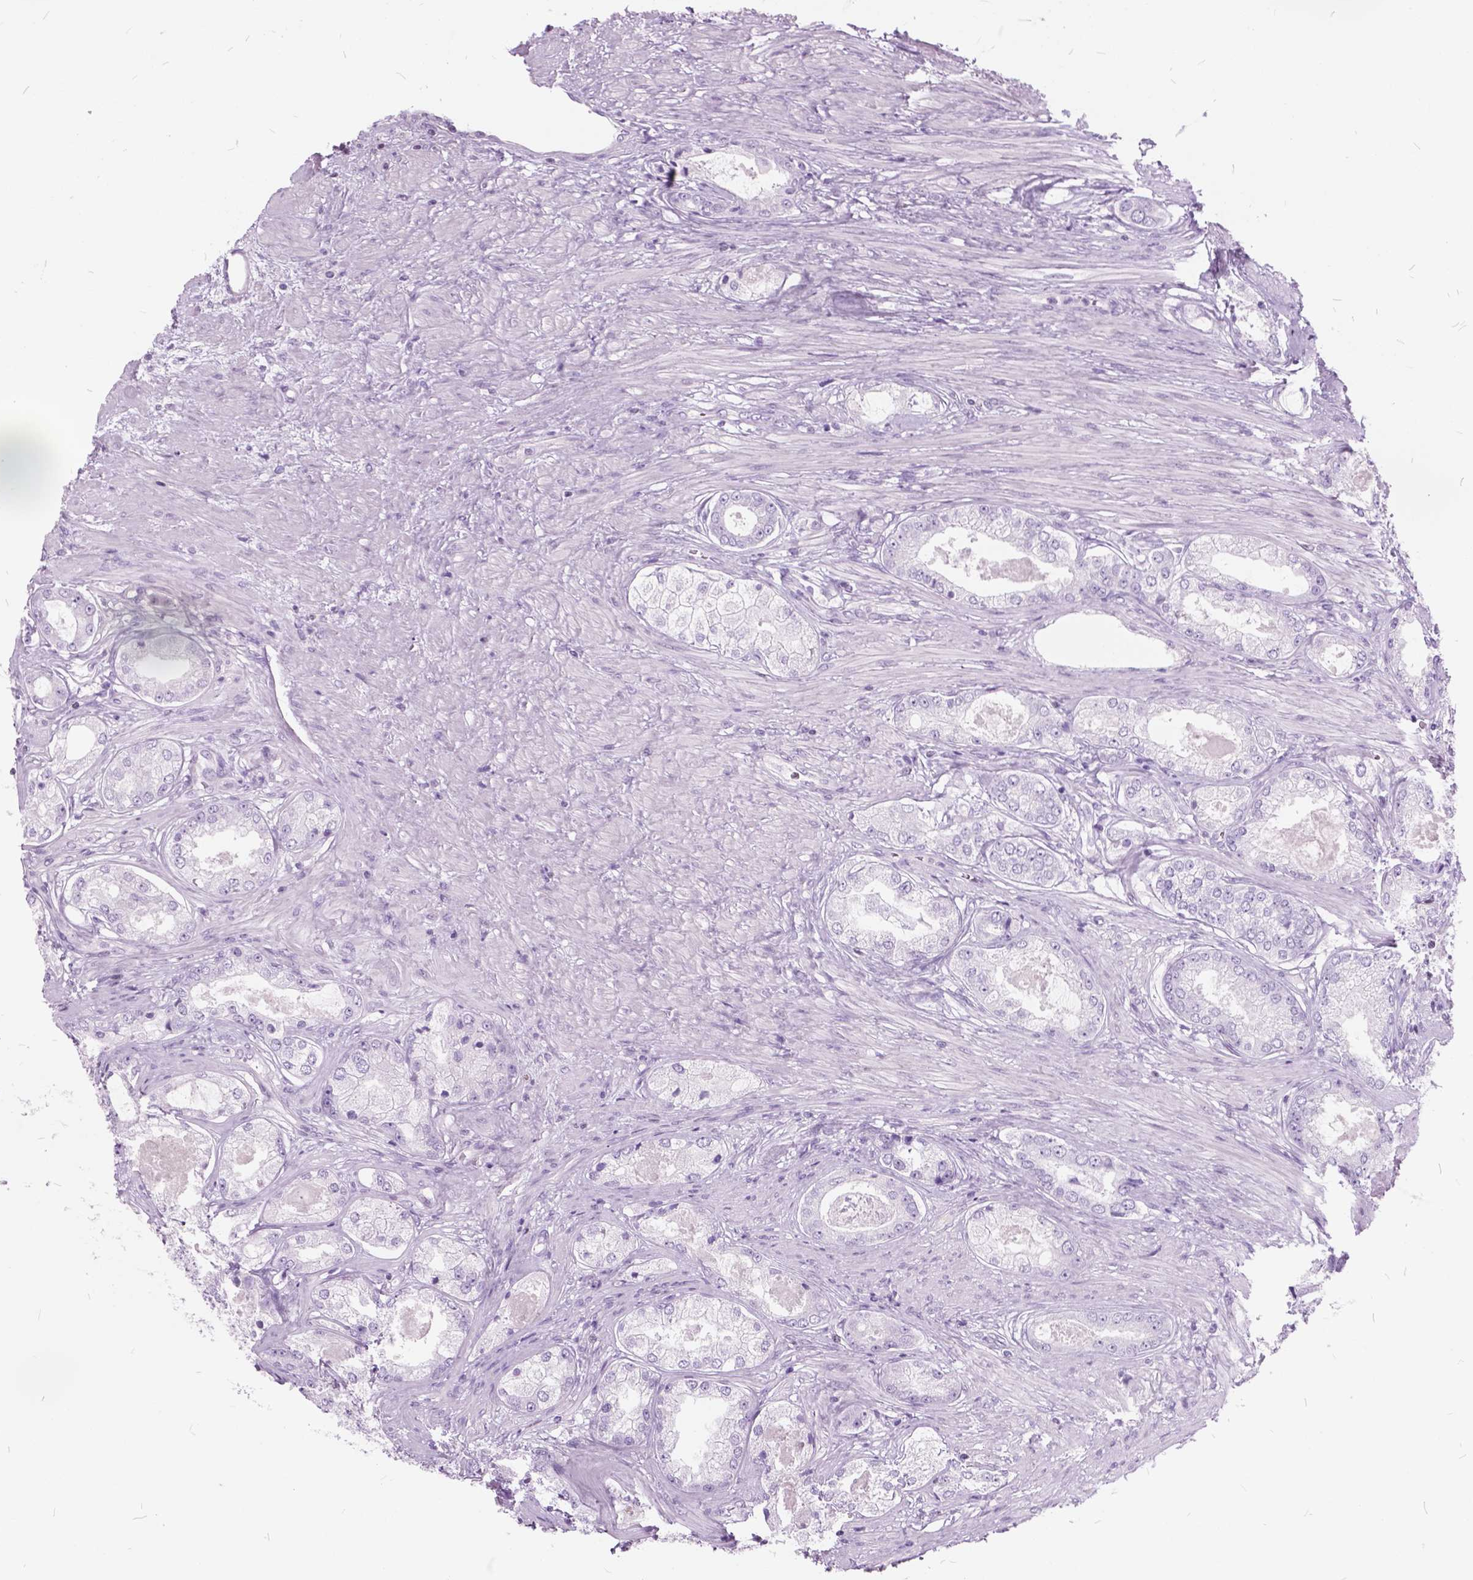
{"staining": {"intensity": "negative", "quantity": "none", "location": "none"}, "tissue": "prostate cancer", "cell_type": "Tumor cells", "image_type": "cancer", "snomed": [{"axis": "morphology", "description": "Adenocarcinoma, Low grade"}, {"axis": "topography", "description": "Prostate"}], "caption": "This photomicrograph is of prostate cancer stained with immunohistochemistry (IHC) to label a protein in brown with the nuclei are counter-stained blue. There is no expression in tumor cells. The staining is performed using DAB (3,3'-diaminobenzidine) brown chromogen with nuclei counter-stained in using hematoxylin.", "gene": "SP140", "patient": {"sex": "male", "age": 68}}